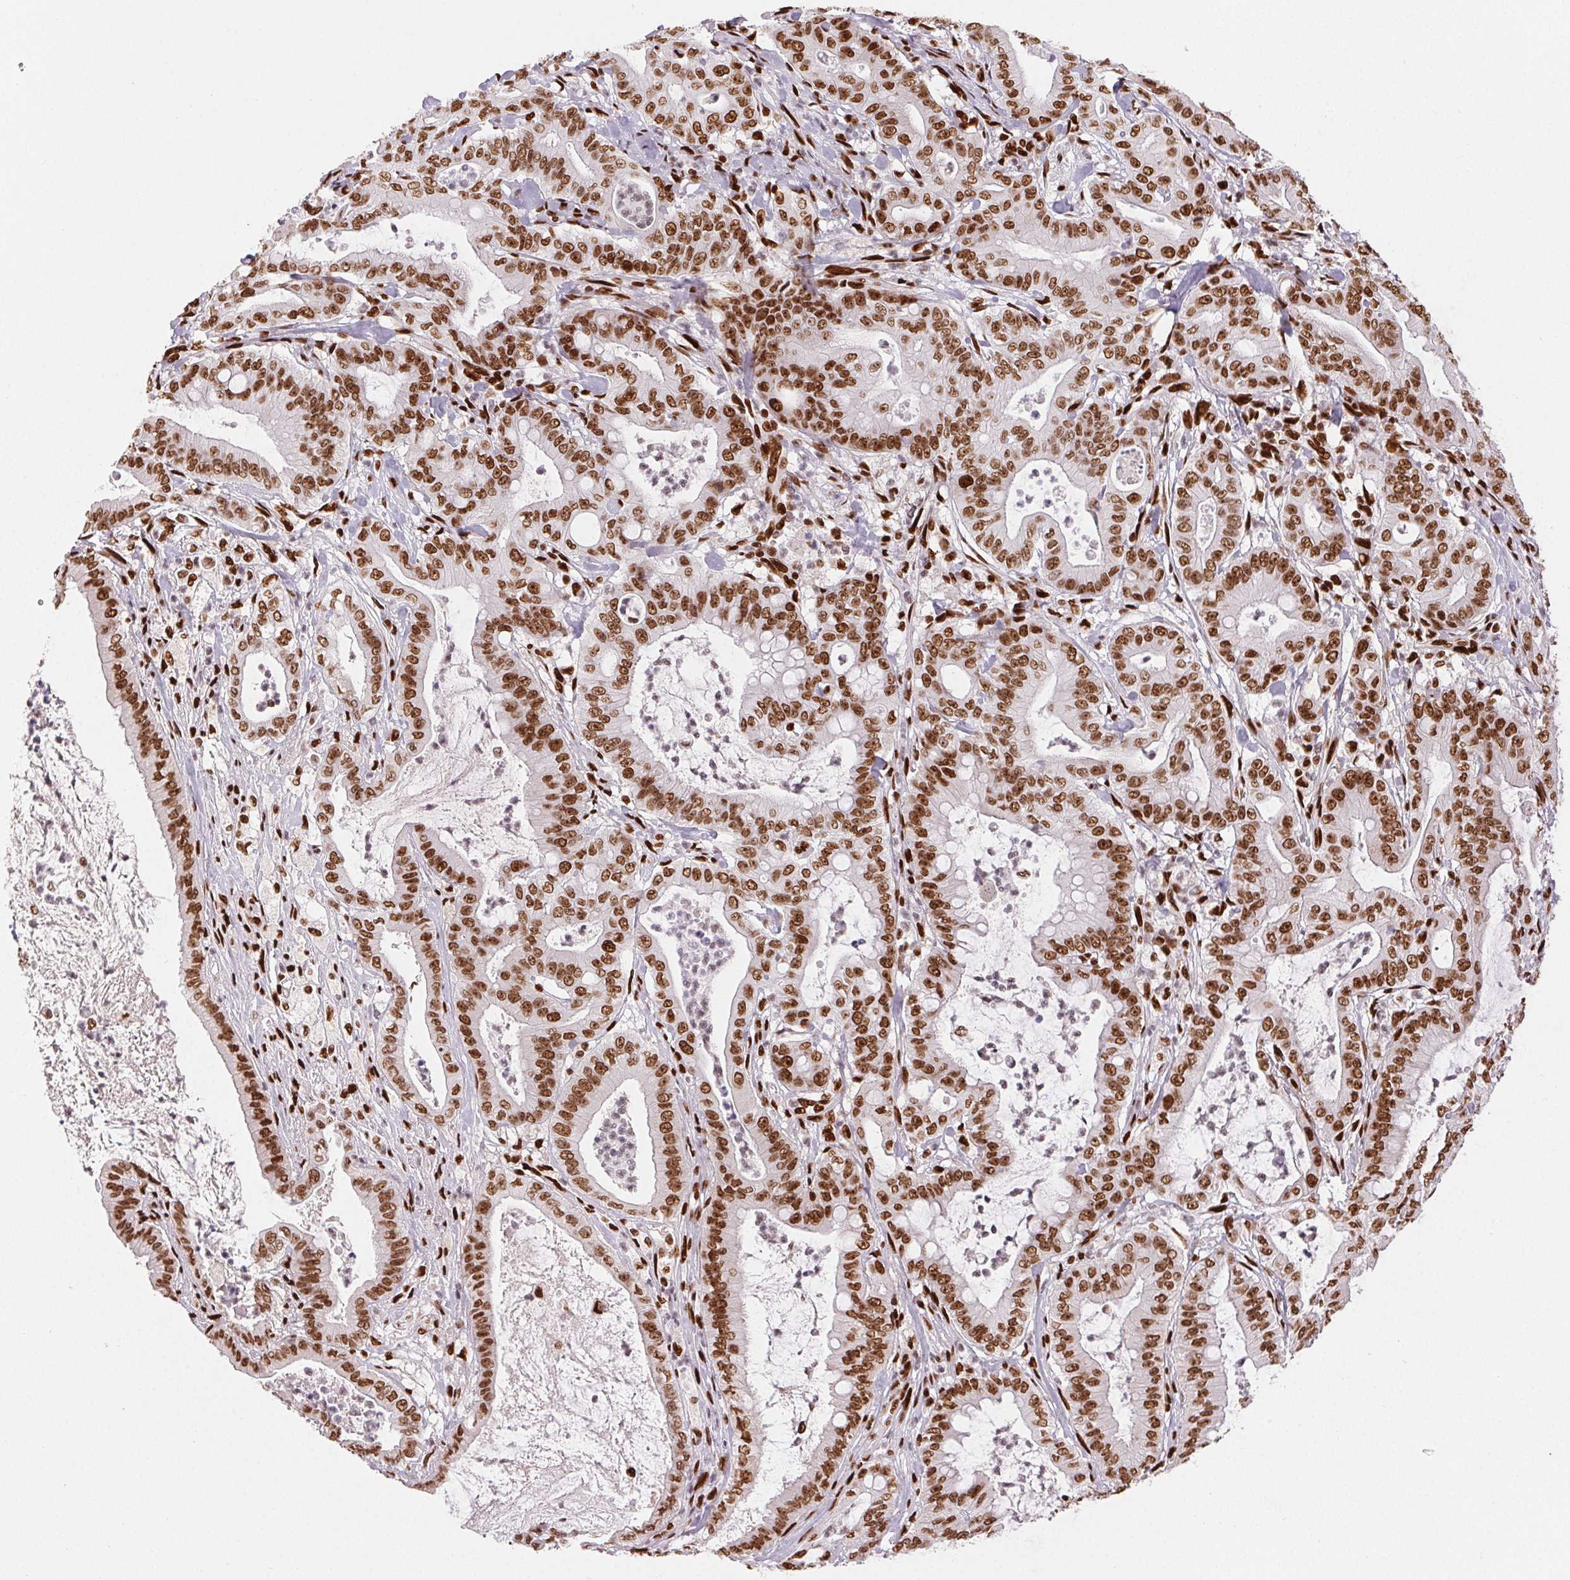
{"staining": {"intensity": "moderate", "quantity": ">75%", "location": "nuclear"}, "tissue": "pancreatic cancer", "cell_type": "Tumor cells", "image_type": "cancer", "snomed": [{"axis": "morphology", "description": "Adenocarcinoma, NOS"}, {"axis": "topography", "description": "Pancreas"}], "caption": "IHC staining of pancreatic cancer (adenocarcinoma), which demonstrates medium levels of moderate nuclear staining in about >75% of tumor cells indicating moderate nuclear protein staining. The staining was performed using DAB (brown) for protein detection and nuclei were counterstained in hematoxylin (blue).", "gene": "ZNF80", "patient": {"sex": "male", "age": 71}}